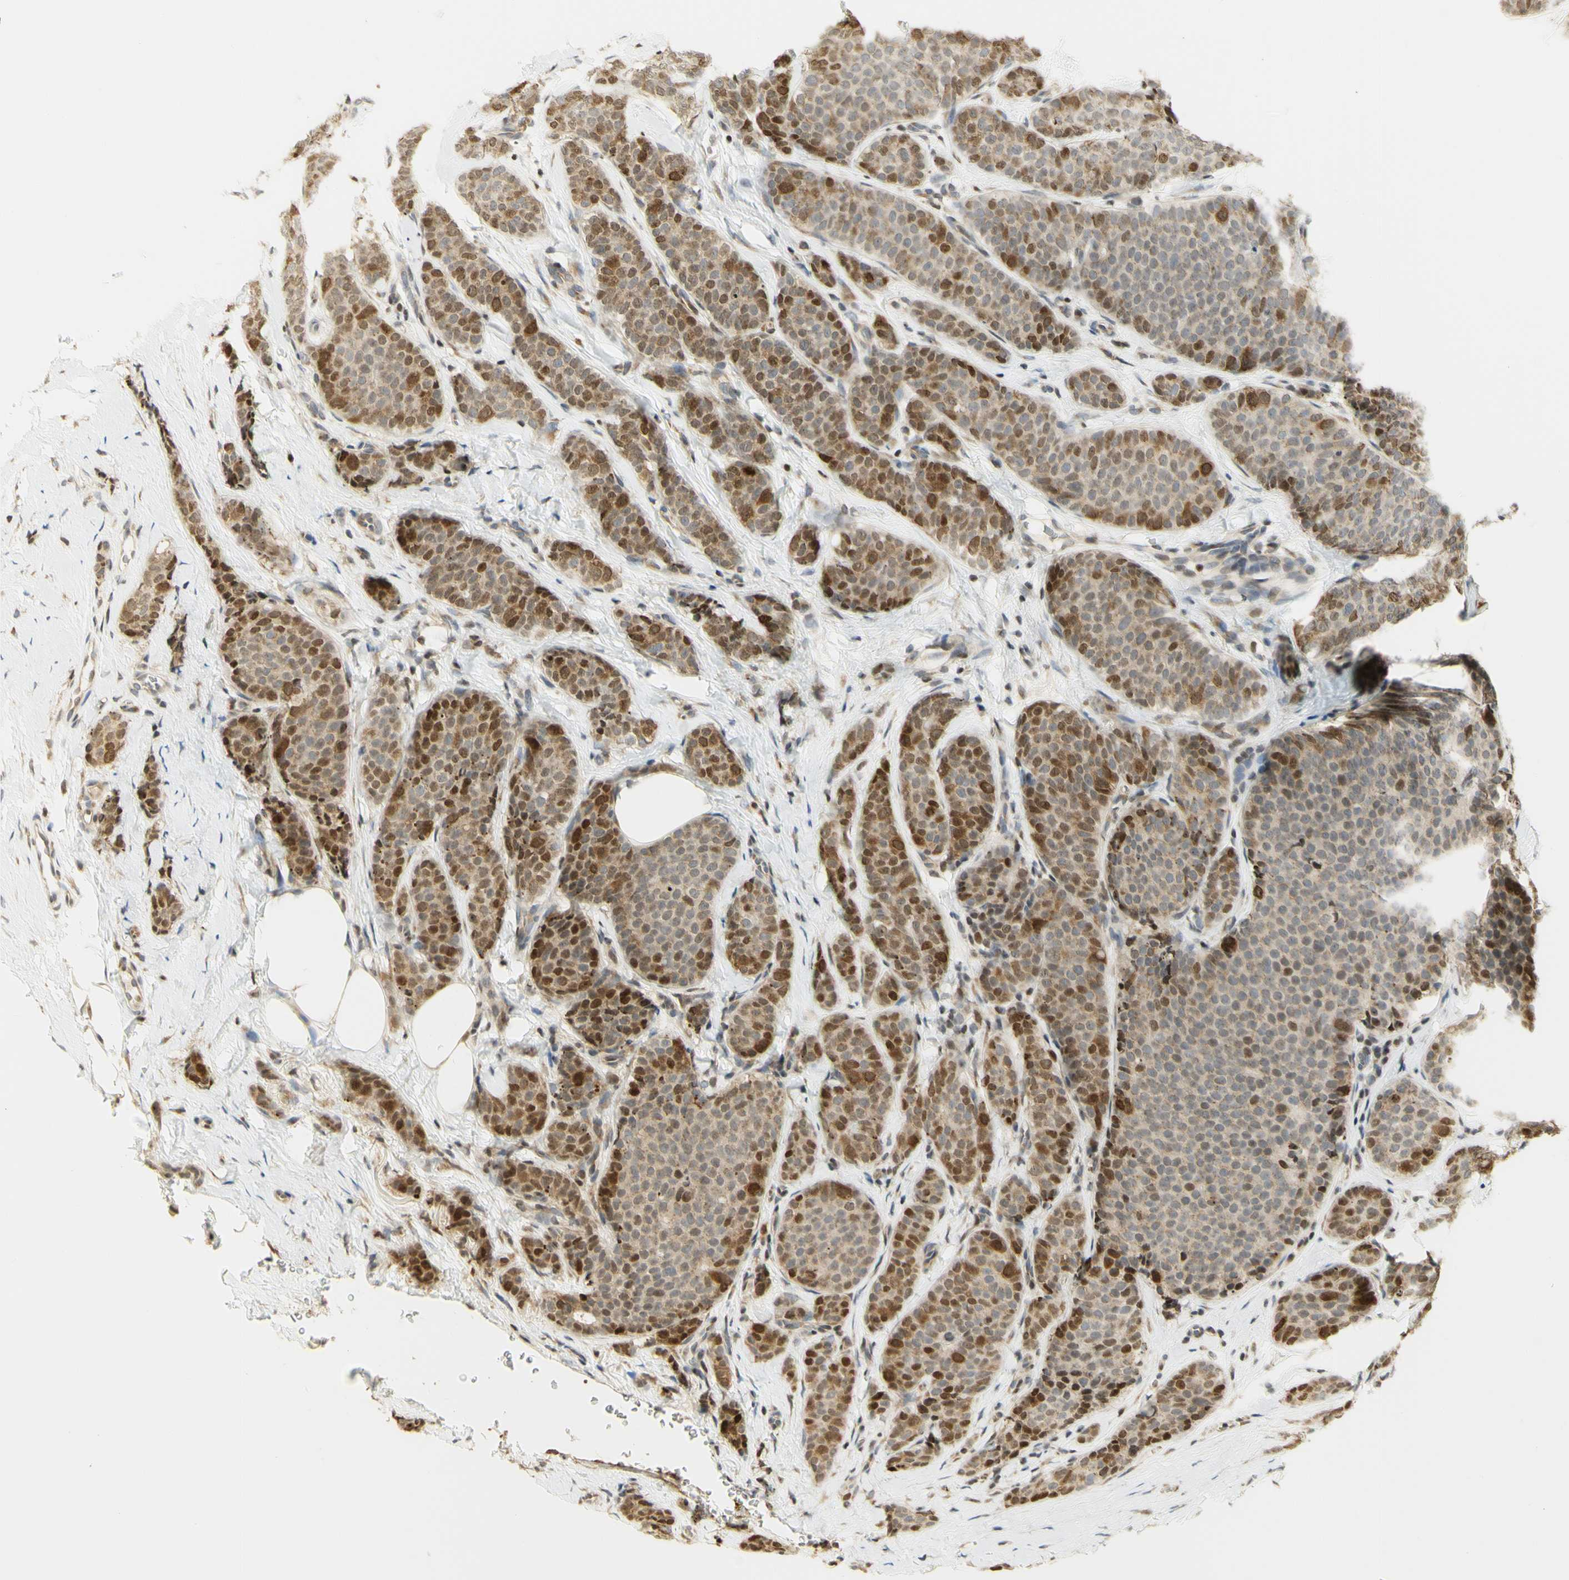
{"staining": {"intensity": "strong", "quantity": "<25%", "location": "nuclear"}, "tissue": "breast cancer", "cell_type": "Tumor cells", "image_type": "cancer", "snomed": [{"axis": "morphology", "description": "Lobular carcinoma"}, {"axis": "topography", "description": "Skin"}, {"axis": "topography", "description": "Breast"}], "caption": "Tumor cells reveal strong nuclear positivity in about <25% of cells in breast lobular carcinoma.", "gene": "KIF11", "patient": {"sex": "female", "age": 46}}